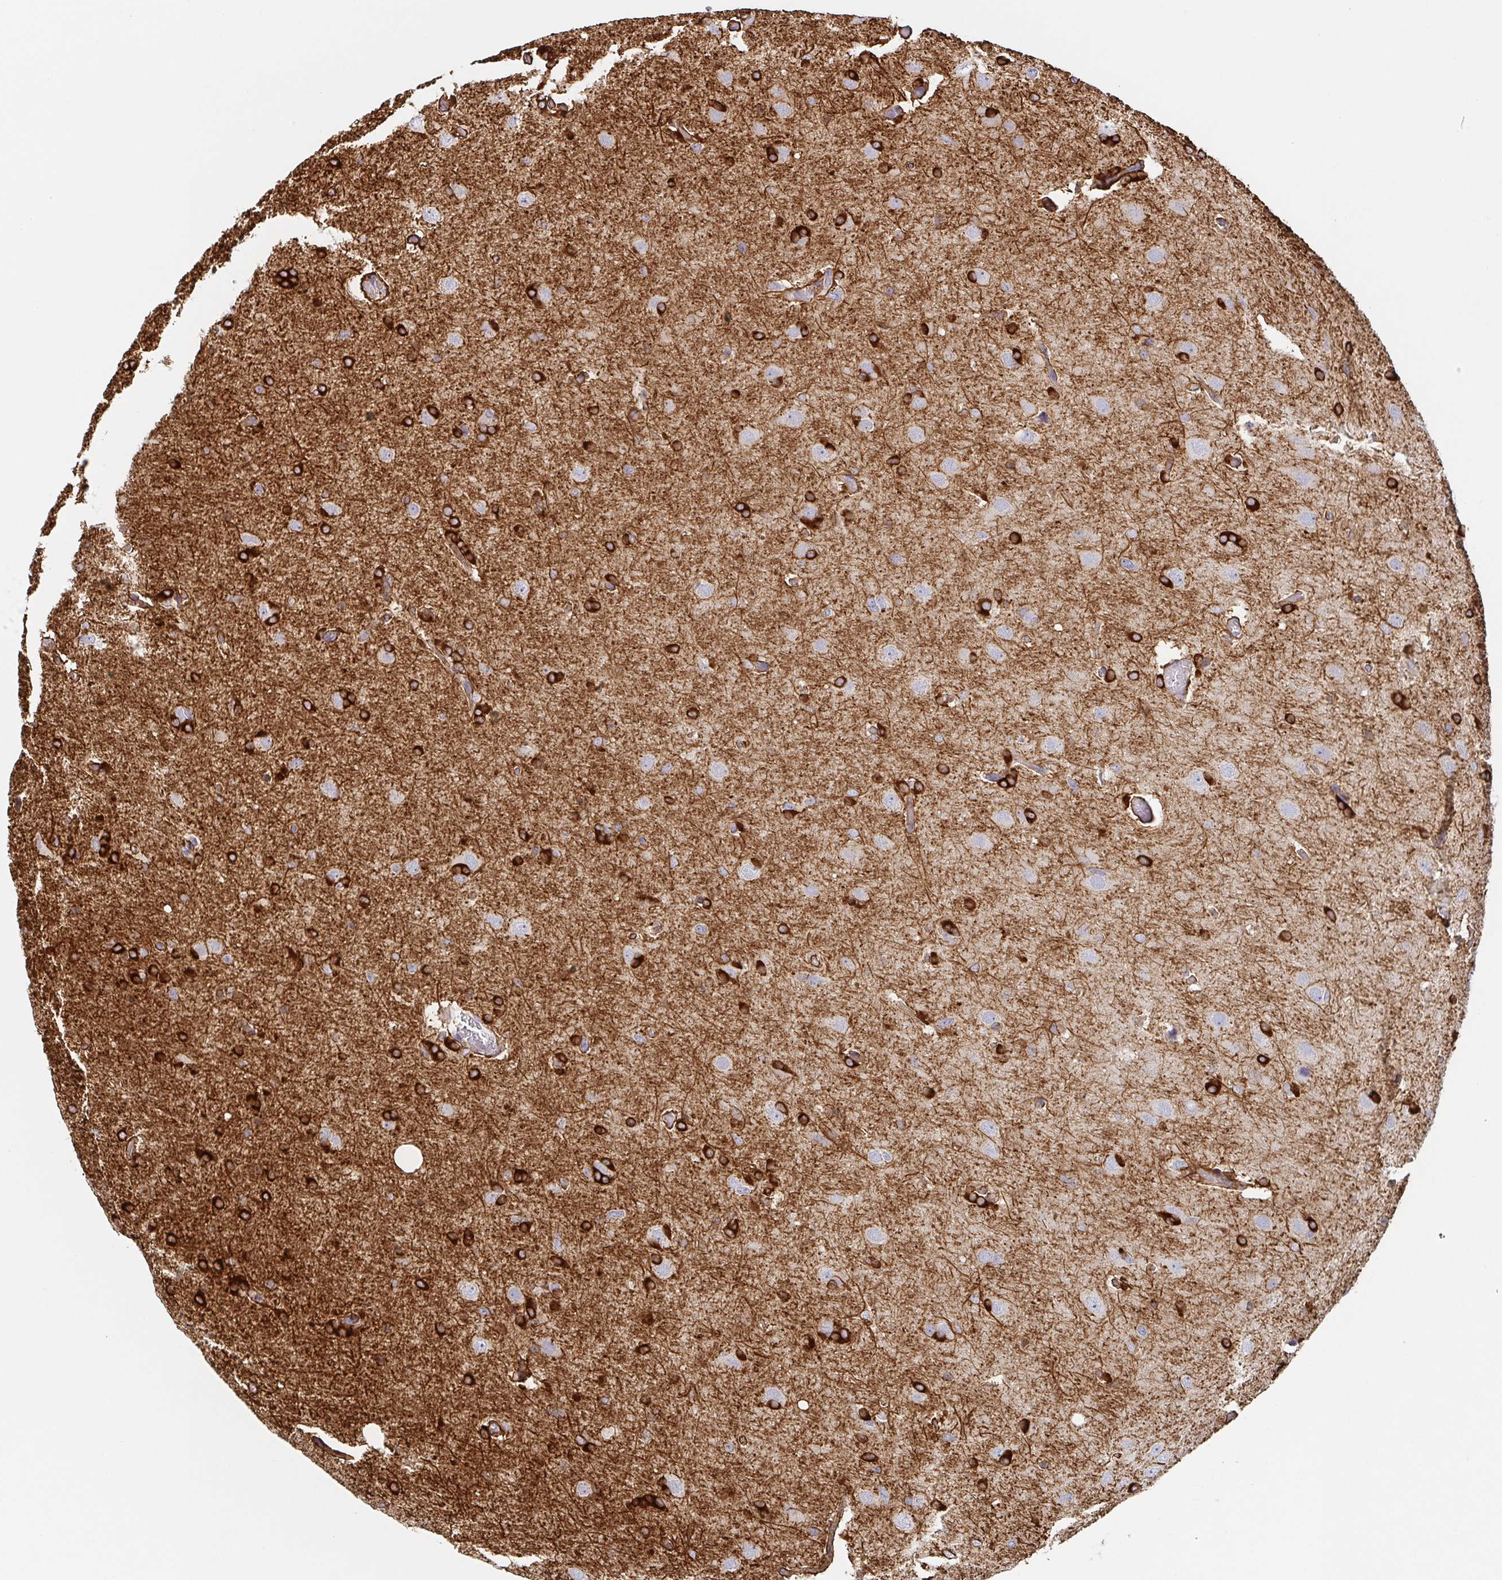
{"staining": {"intensity": "strong", "quantity": ">75%", "location": "cytoplasmic/membranous"}, "tissue": "glioma", "cell_type": "Tumor cells", "image_type": "cancer", "snomed": [{"axis": "morphology", "description": "Glioma, malignant, High grade"}, {"axis": "topography", "description": "Brain"}], "caption": "A brown stain shows strong cytoplasmic/membranous staining of a protein in malignant glioma (high-grade) tumor cells.", "gene": "TUFT1", "patient": {"sex": "male", "age": 53}}